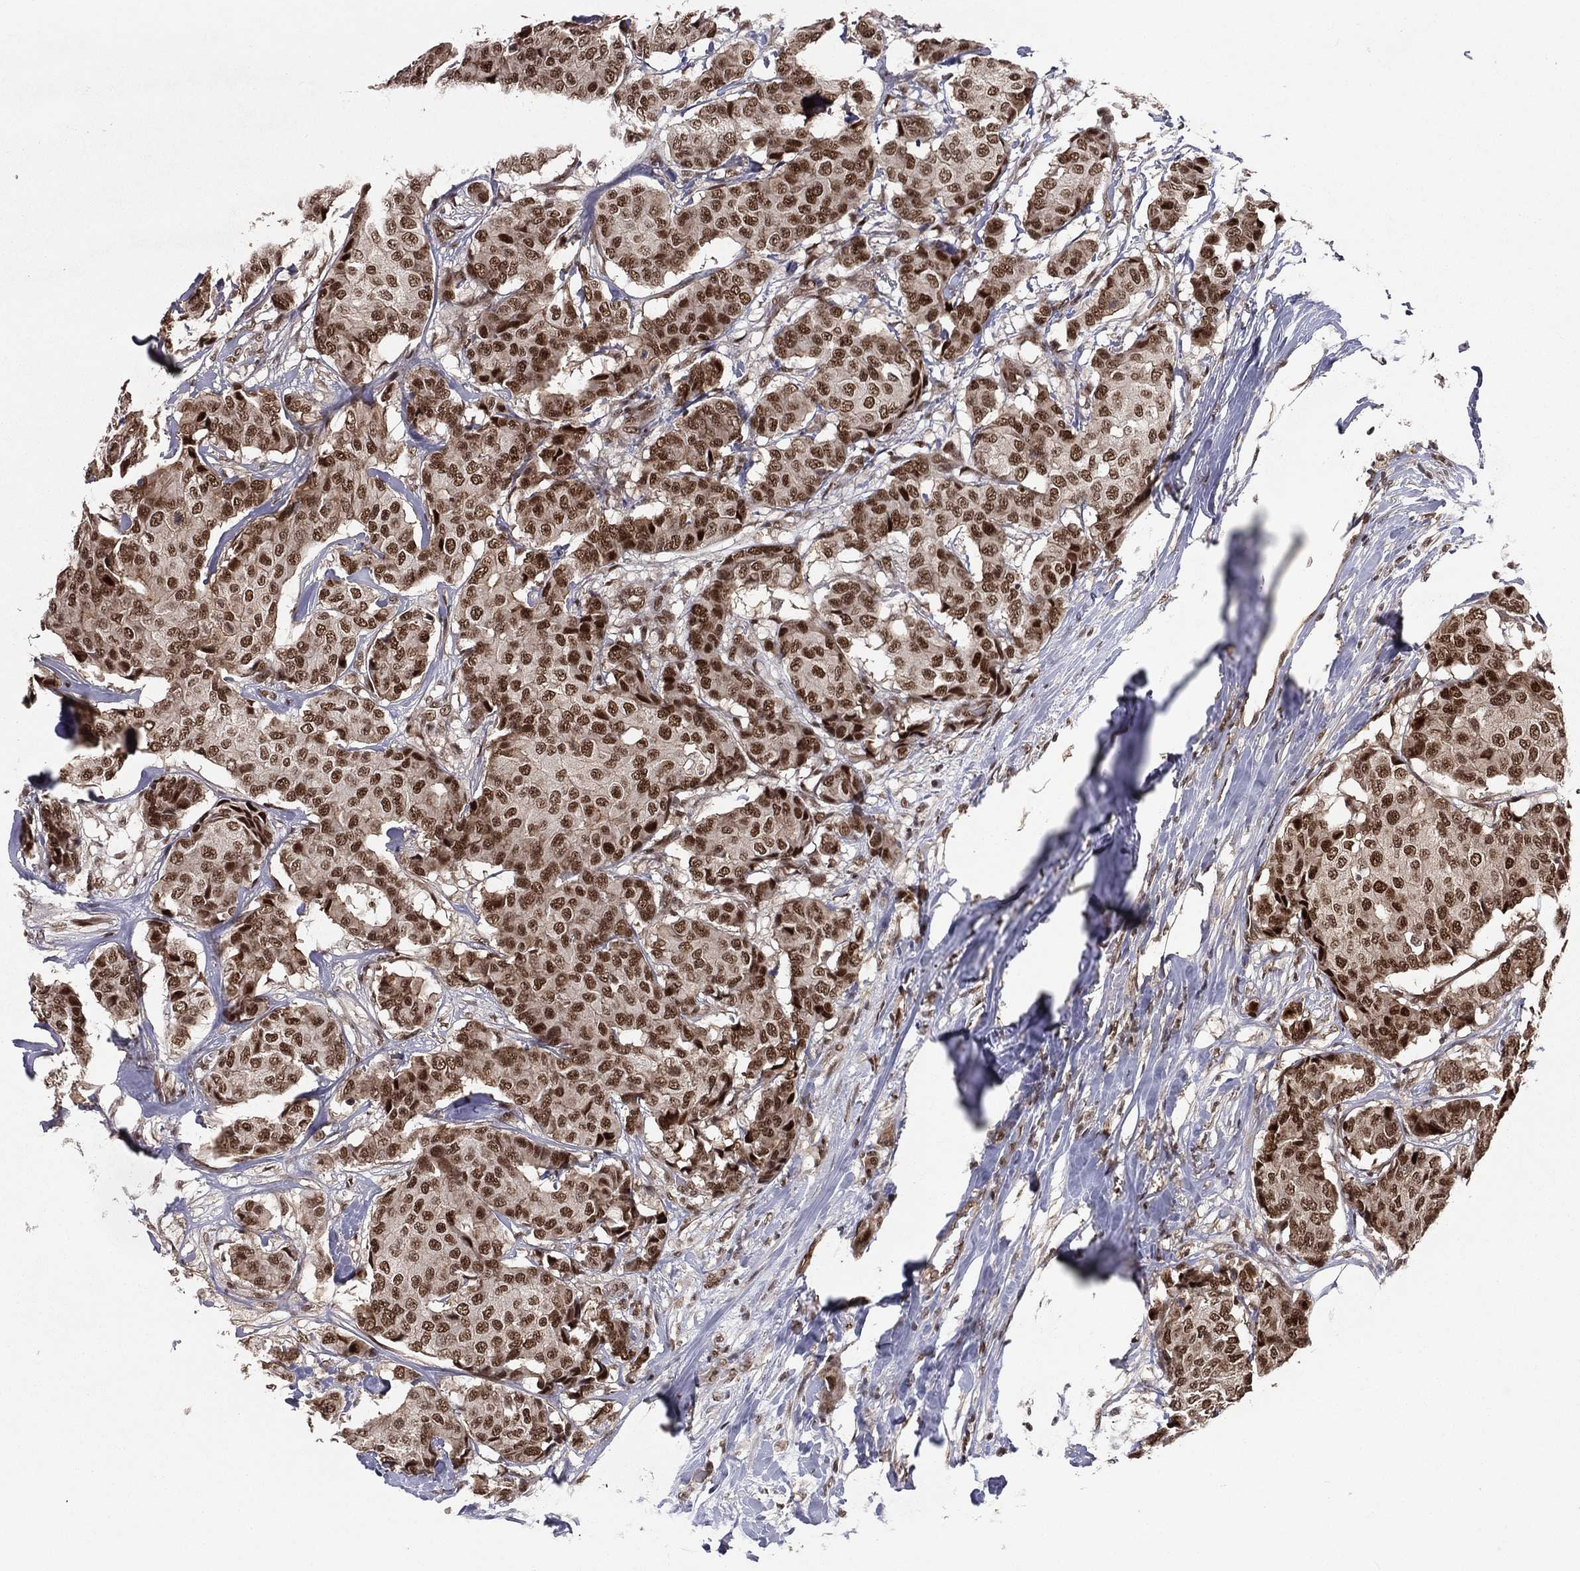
{"staining": {"intensity": "strong", "quantity": "25%-75%", "location": "nuclear"}, "tissue": "breast cancer", "cell_type": "Tumor cells", "image_type": "cancer", "snomed": [{"axis": "morphology", "description": "Duct carcinoma"}, {"axis": "topography", "description": "Breast"}], "caption": "The immunohistochemical stain labels strong nuclear staining in tumor cells of breast cancer (infiltrating ductal carcinoma) tissue. The protein of interest is stained brown, and the nuclei are stained in blue (DAB IHC with brightfield microscopy, high magnification).", "gene": "GPALPP1", "patient": {"sex": "female", "age": 75}}